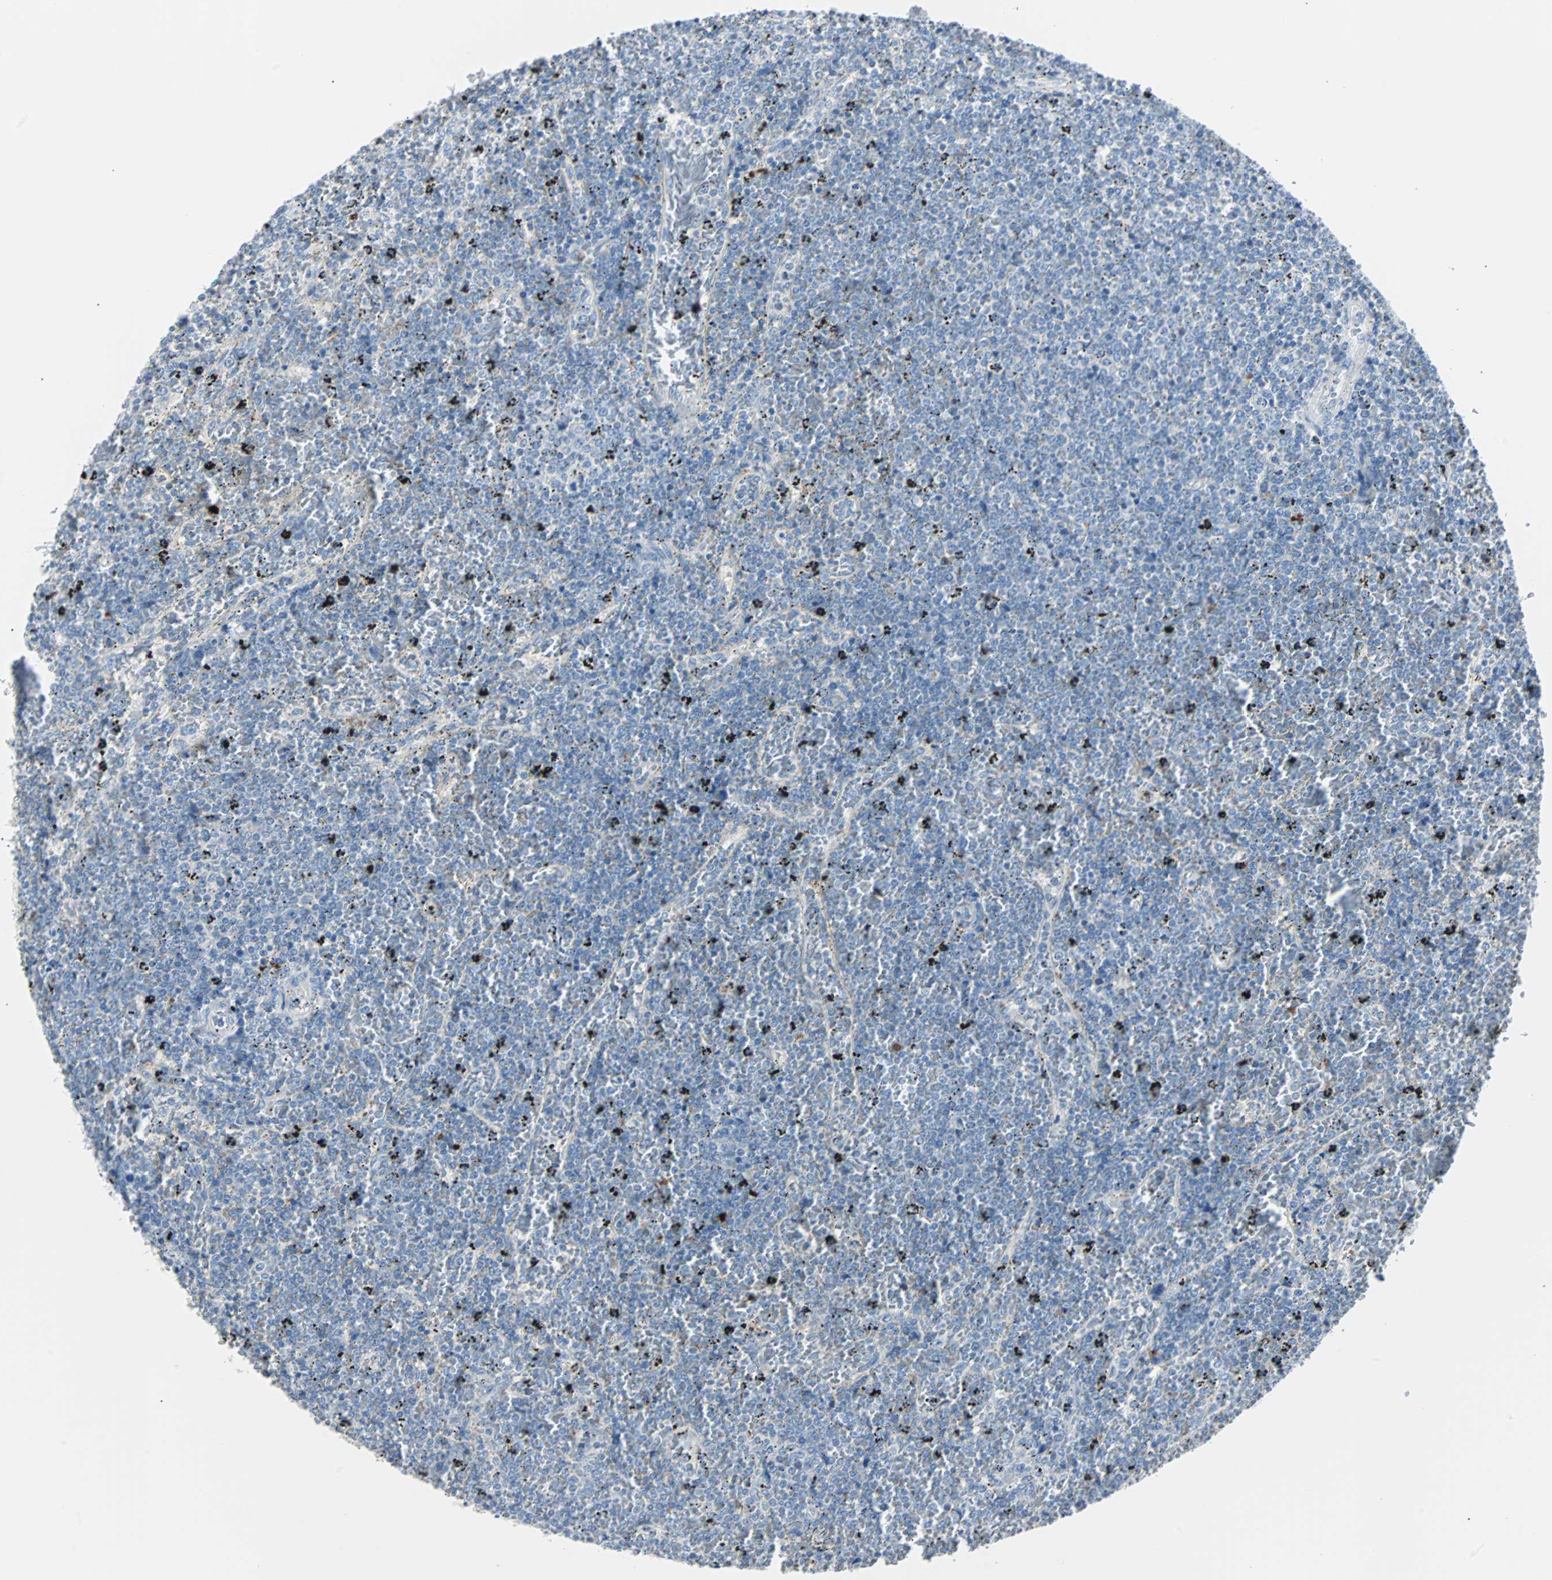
{"staining": {"intensity": "negative", "quantity": "none", "location": "none"}, "tissue": "lymphoma", "cell_type": "Tumor cells", "image_type": "cancer", "snomed": [{"axis": "morphology", "description": "Malignant lymphoma, non-Hodgkin's type, Low grade"}, {"axis": "topography", "description": "Spleen"}], "caption": "The histopathology image demonstrates no significant positivity in tumor cells of low-grade malignant lymphoma, non-Hodgkin's type.", "gene": "RASA1", "patient": {"sex": "female", "age": 77}}